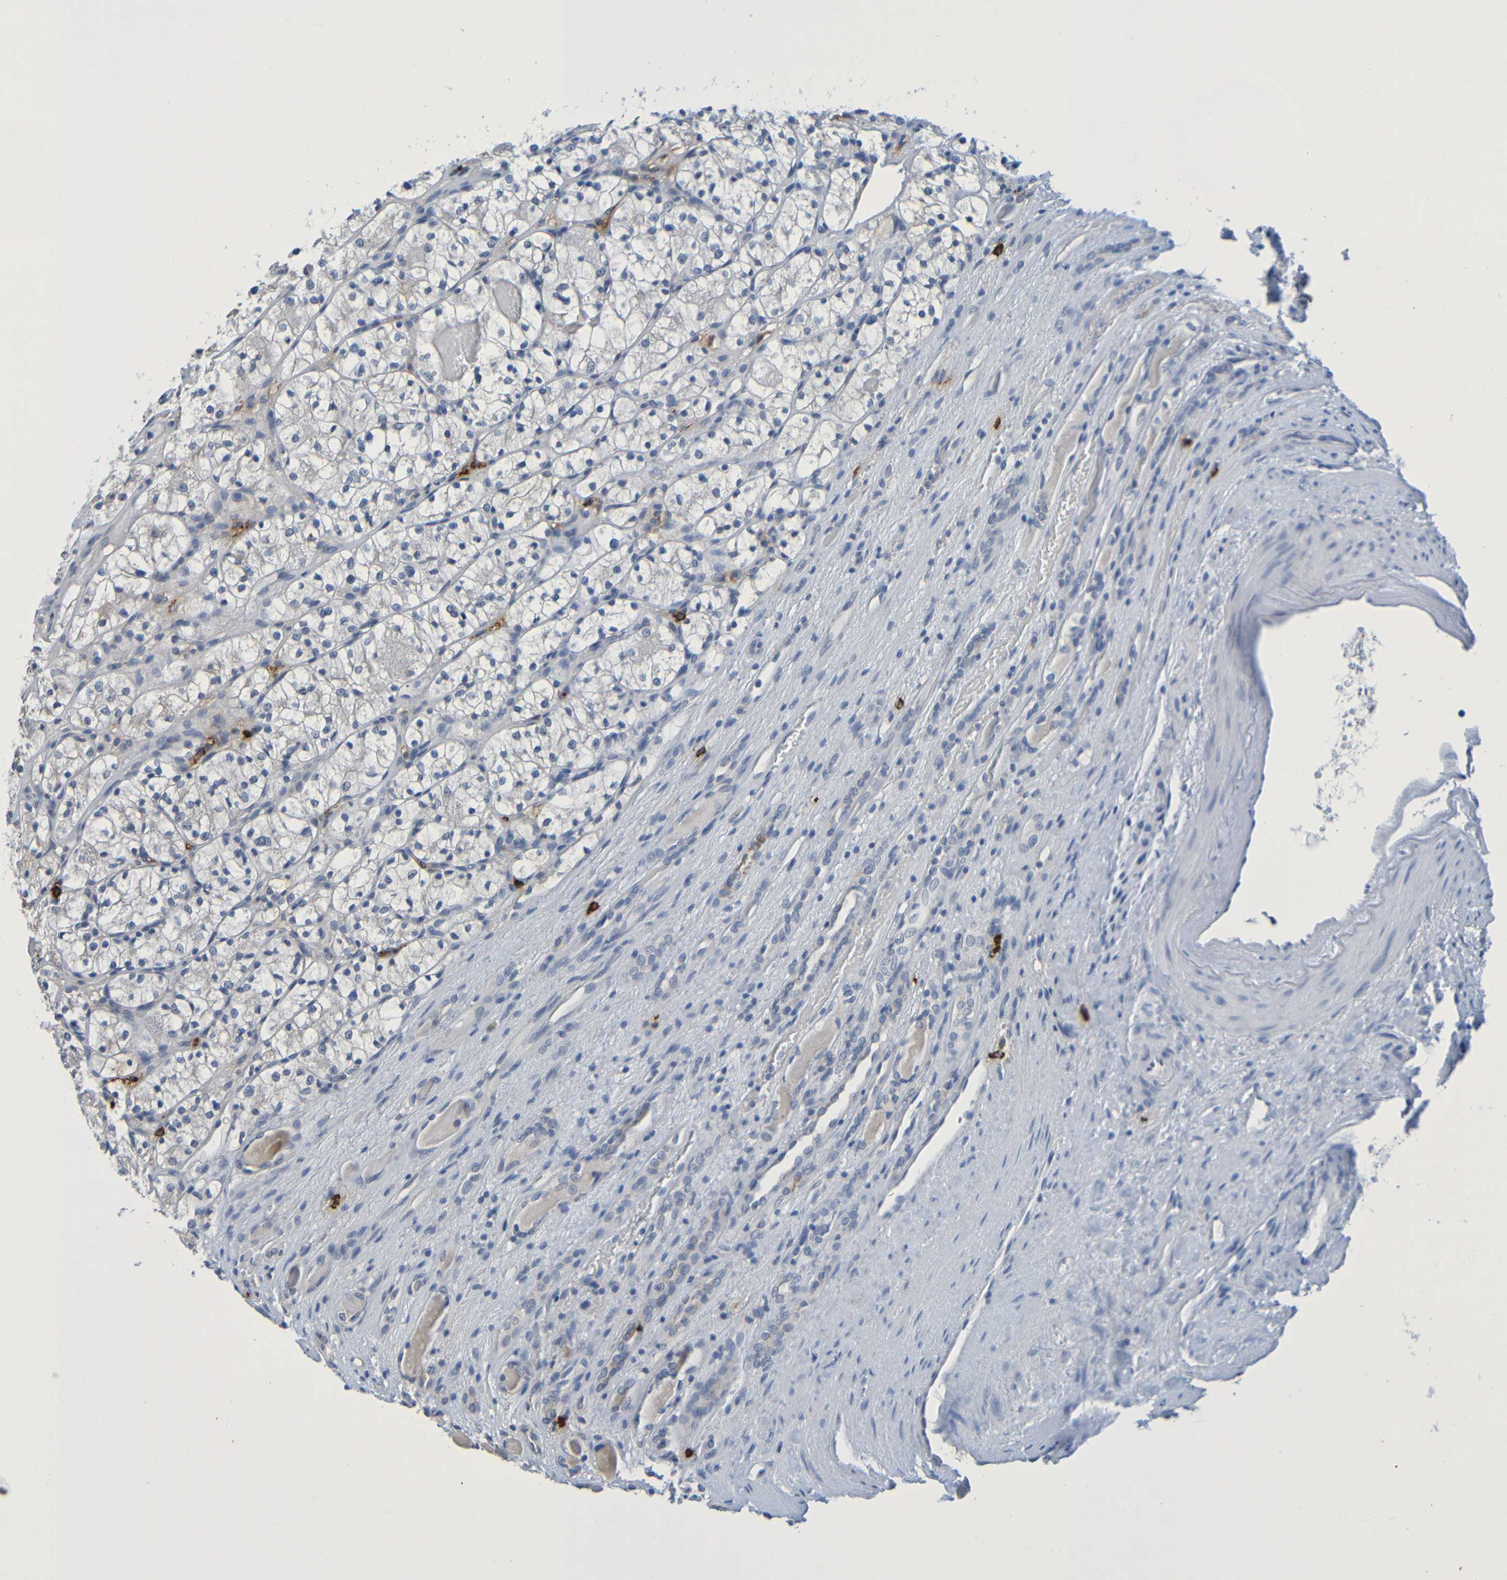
{"staining": {"intensity": "negative", "quantity": "none", "location": "none"}, "tissue": "renal cancer", "cell_type": "Tumor cells", "image_type": "cancer", "snomed": [{"axis": "morphology", "description": "Adenocarcinoma, NOS"}, {"axis": "topography", "description": "Kidney"}], "caption": "Tumor cells are negative for protein expression in human adenocarcinoma (renal). (DAB (3,3'-diaminobenzidine) IHC with hematoxylin counter stain).", "gene": "C3AR1", "patient": {"sex": "female", "age": 60}}